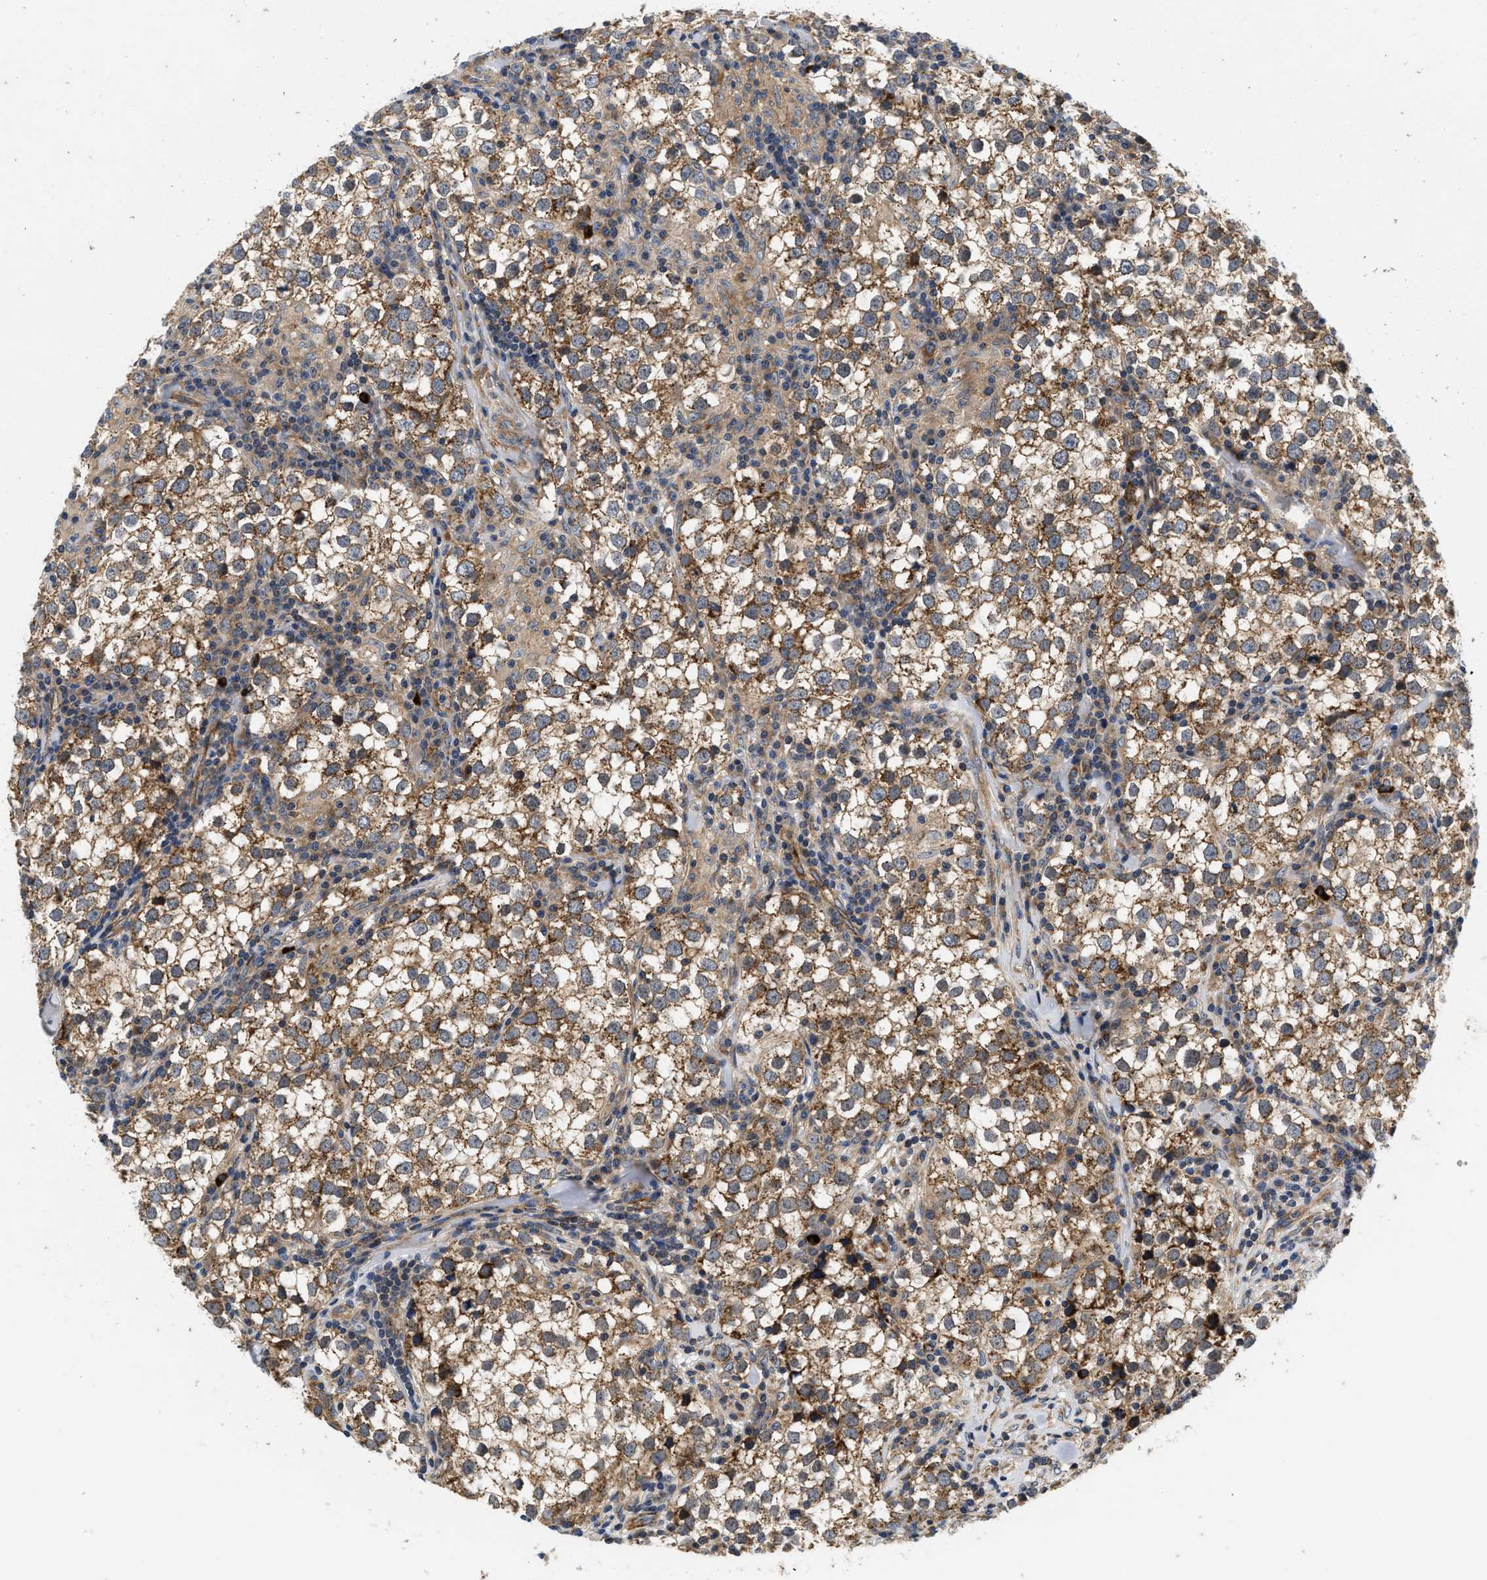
{"staining": {"intensity": "moderate", "quantity": ">75%", "location": "cytoplasmic/membranous"}, "tissue": "testis cancer", "cell_type": "Tumor cells", "image_type": "cancer", "snomed": [{"axis": "morphology", "description": "Seminoma, NOS"}, {"axis": "morphology", "description": "Carcinoma, Embryonal, NOS"}, {"axis": "topography", "description": "Testis"}], "caption": "Approximately >75% of tumor cells in human seminoma (testis) reveal moderate cytoplasmic/membranous protein expression as visualized by brown immunohistochemical staining.", "gene": "NME6", "patient": {"sex": "male", "age": 36}}